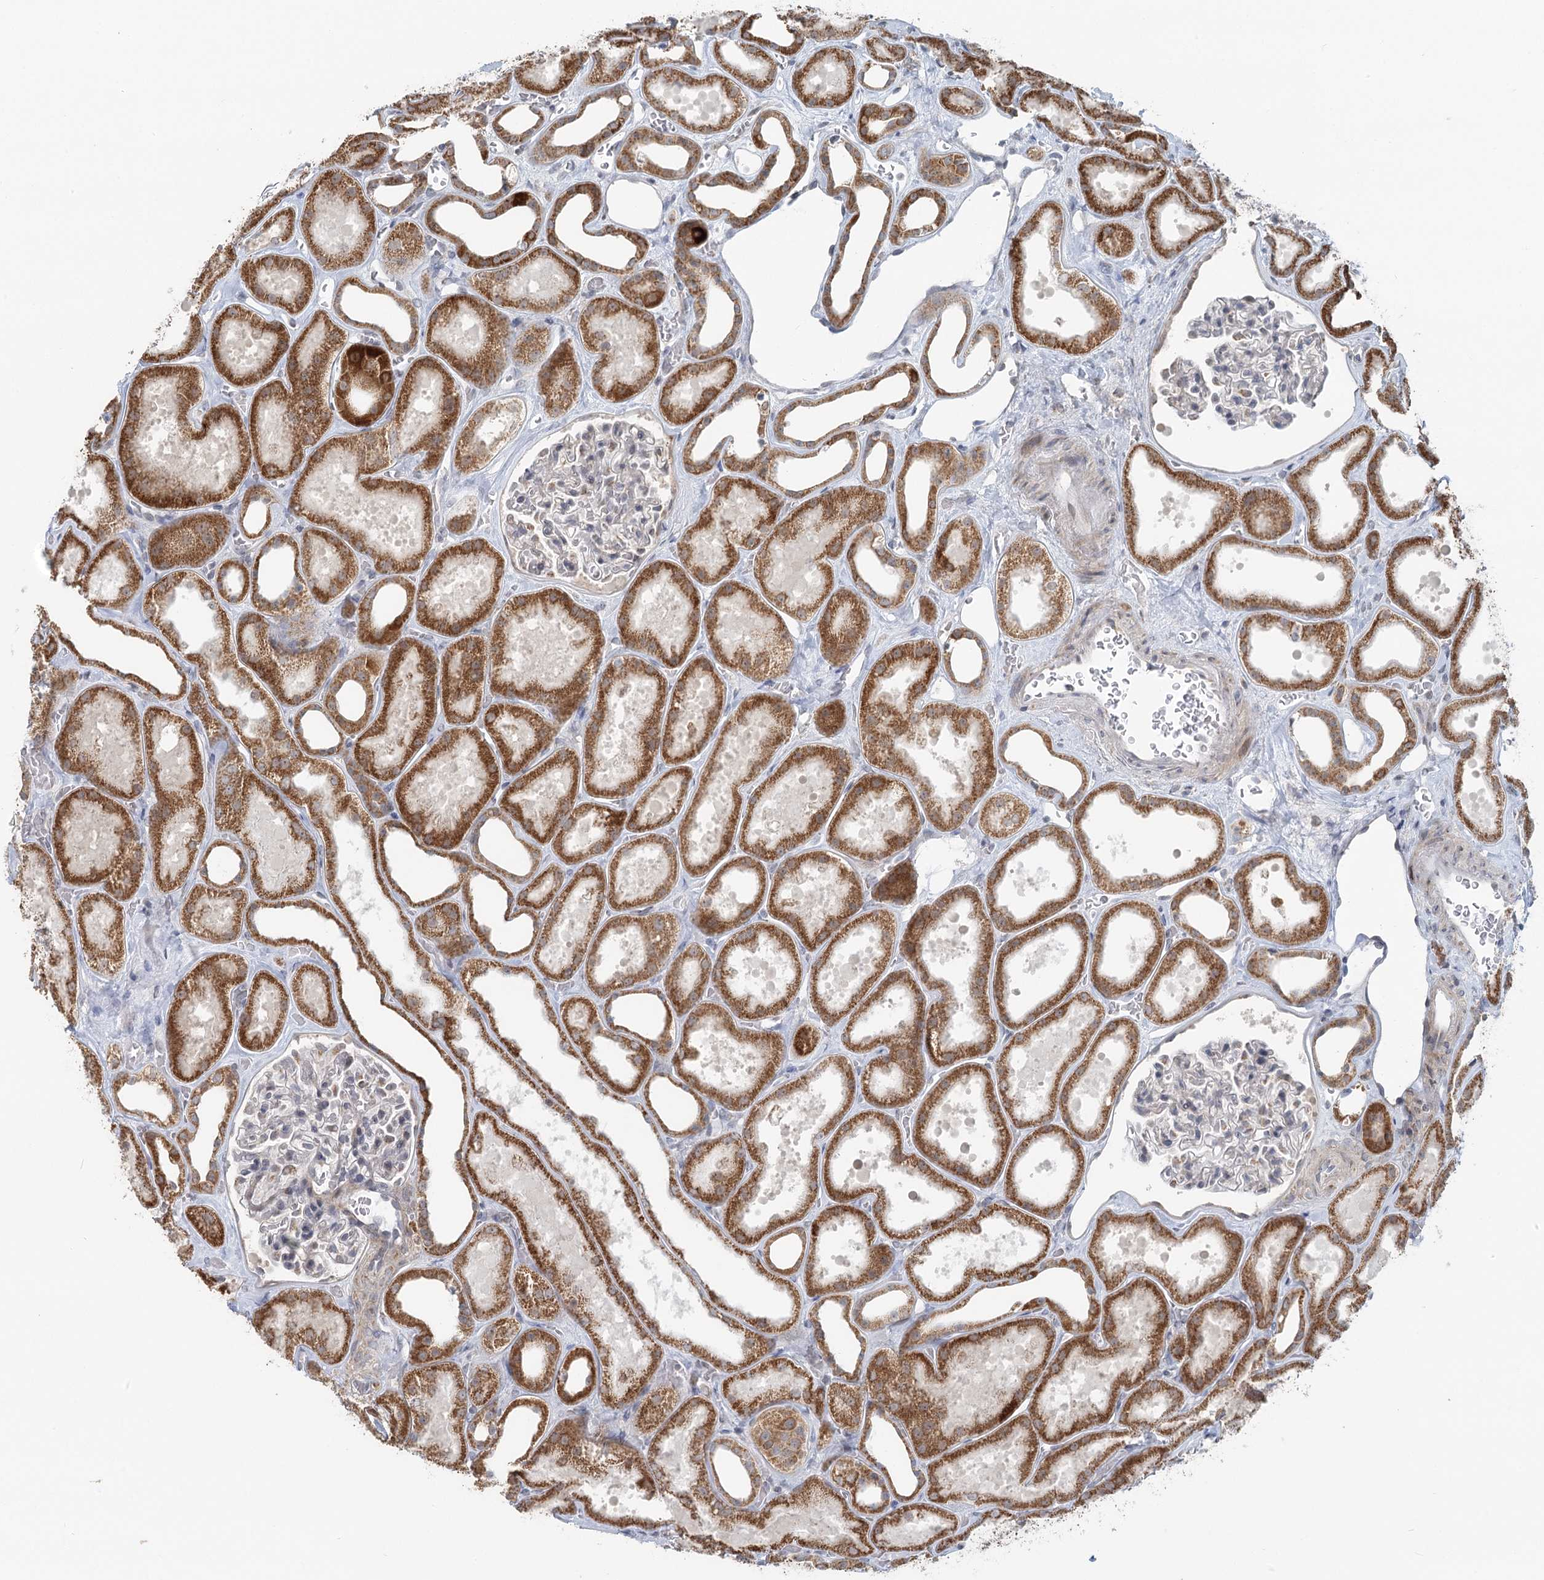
{"staining": {"intensity": "negative", "quantity": "none", "location": "none"}, "tissue": "kidney", "cell_type": "Cells in glomeruli", "image_type": "normal", "snomed": [{"axis": "morphology", "description": "Normal tissue, NOS"}, {"axis": "morphology", "description": "Adenocarcinoma, NOS"}, {"axis": "topography", "description": "Kidney"}], "caption": "The immunohistochemistry photomicrograph has no significant expression in cells in glomeruli of kidney.", "gene": "RNF150", "patient": {"sex": "female", "age": 68}}